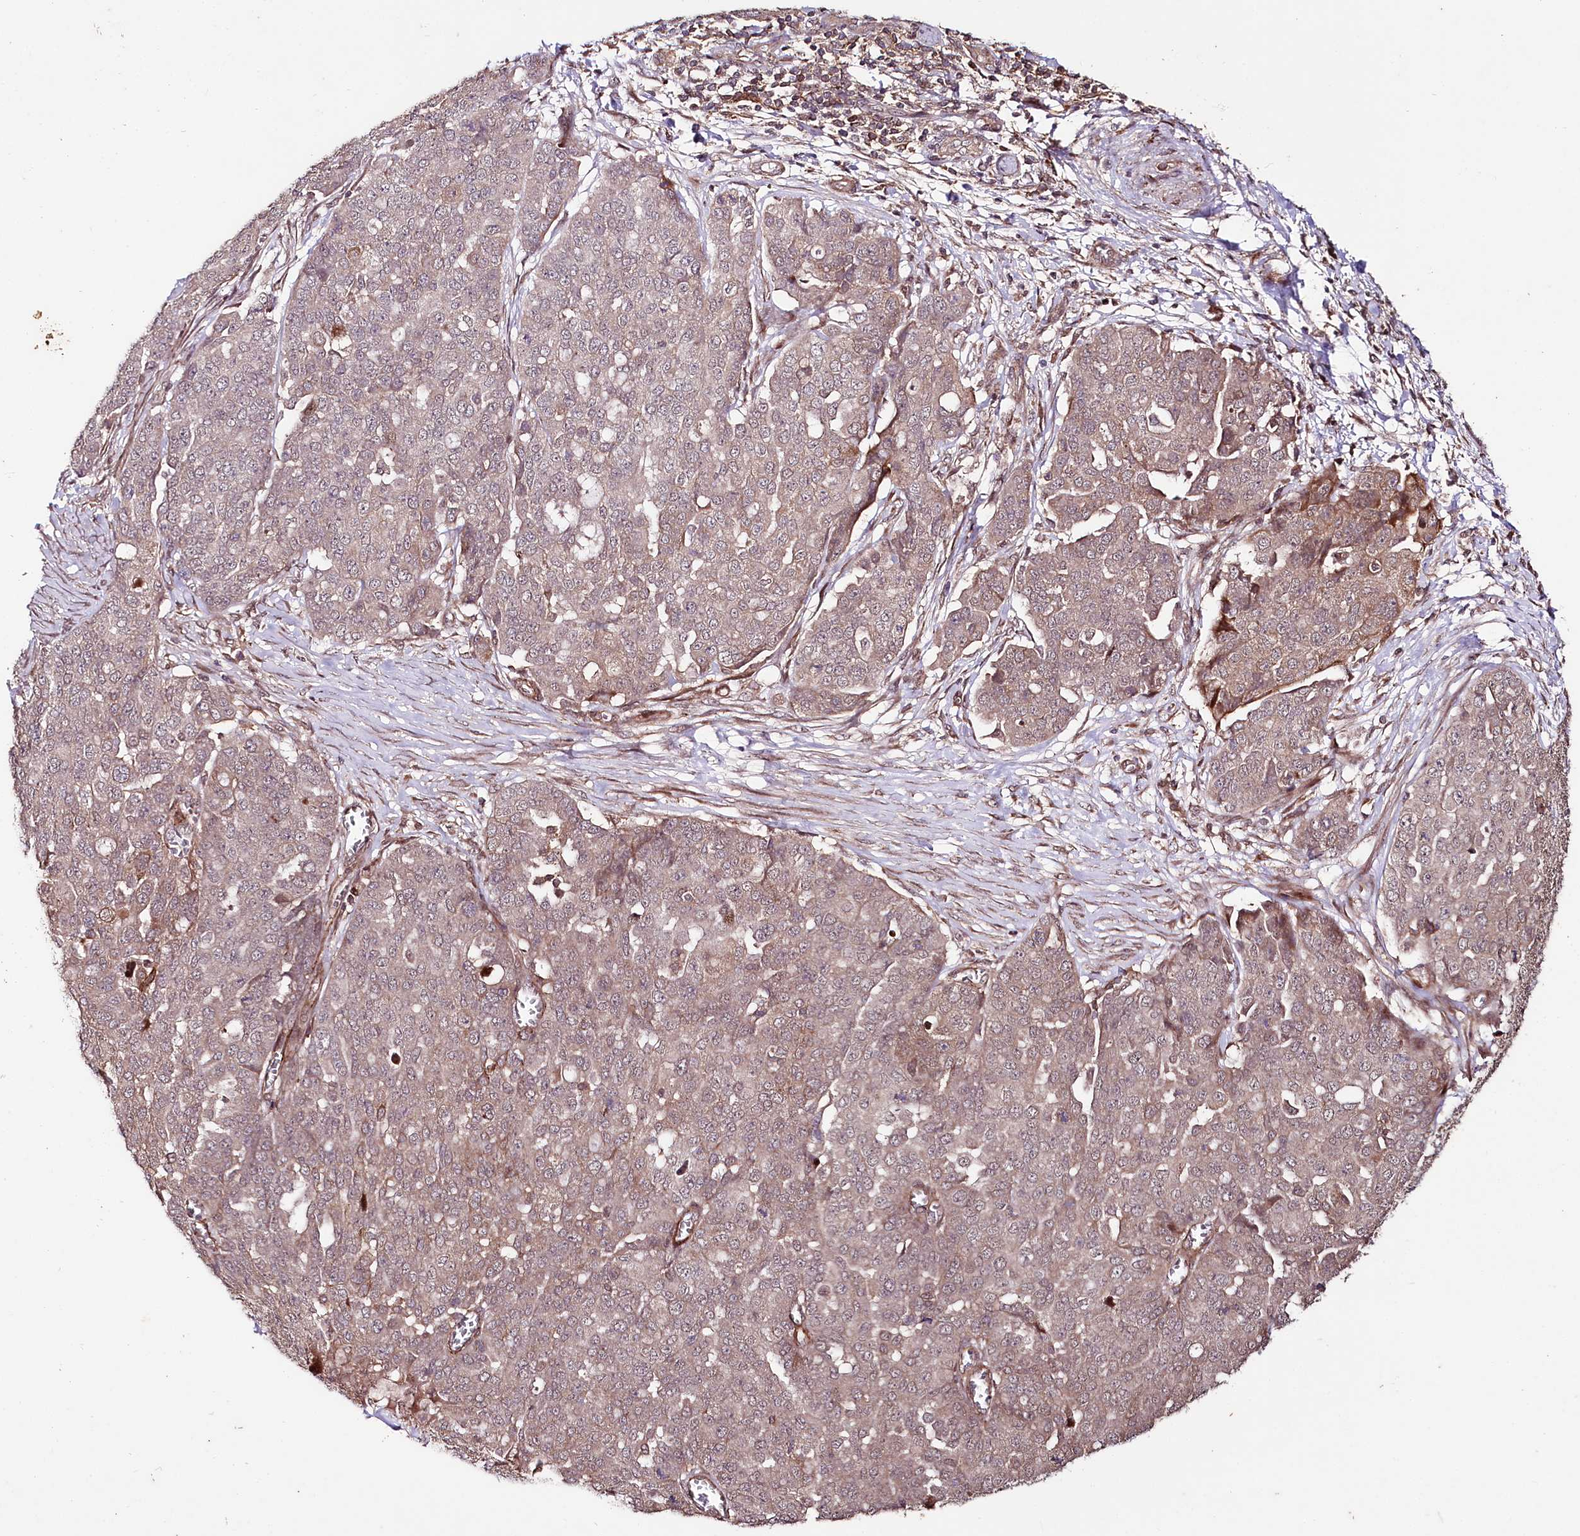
{"staining": {"intensity": "moderate", "quantity": "<25%", "location": "cytoplasmic/membranous"}, "tissue": "ovarian cancer", "cell_type": "Tumor cells", "image_type": "cancer", "snomed": [{"axis": "morphology", "description": "Cystadenocarcinoma, serous, NOS"}, {"axis": "topography", "description": "Soft tissue"}, {"axis": "topography", "description": "Ovary"}], "caption": "Moderate cytoplasmic/membranous staining is present in approximately <25% of tumor cells in ovarian cancer (serous cystadenocarcinoma).", "gene": "PHLDB1", "patient": {"sex": "female", "age": 57}}